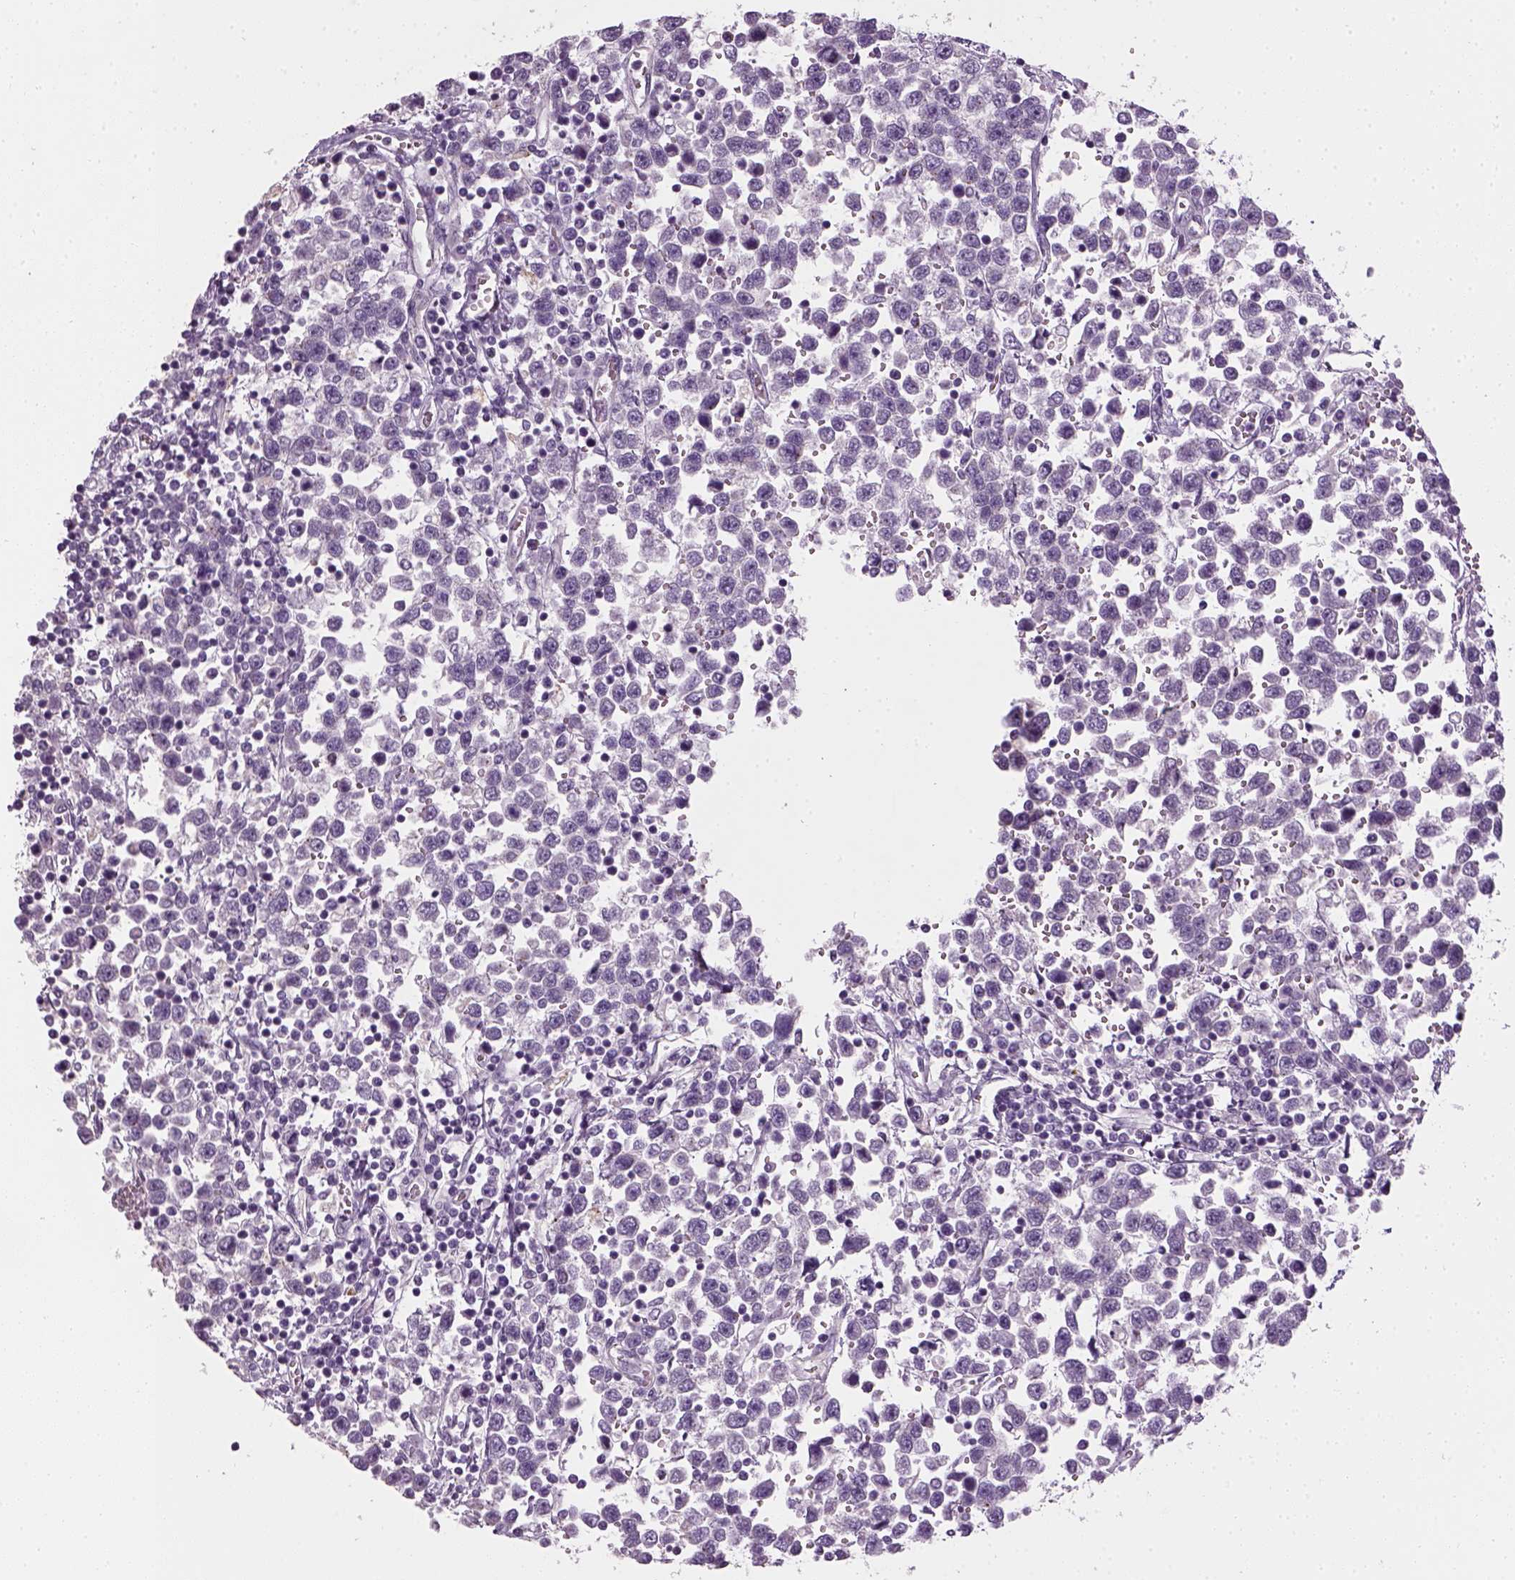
{"staining": {"intensity": "negative", "quantity": "none", "location": "none"}, "tissue": "testis cancer", "cell_type": "Tumor cells", "image_type": "cancer", "snomed": [{"axis": "morphology", "description": "Seminoma, NOS"}, {"axis": "topography", "description": "Testis"}], "caption": "Immunohistochemical staining of seminoma (testis) displays no significant positivity in tumor cells.", "gene": "ELOVL3", "patient": {"sex": "male", "age": 34}}